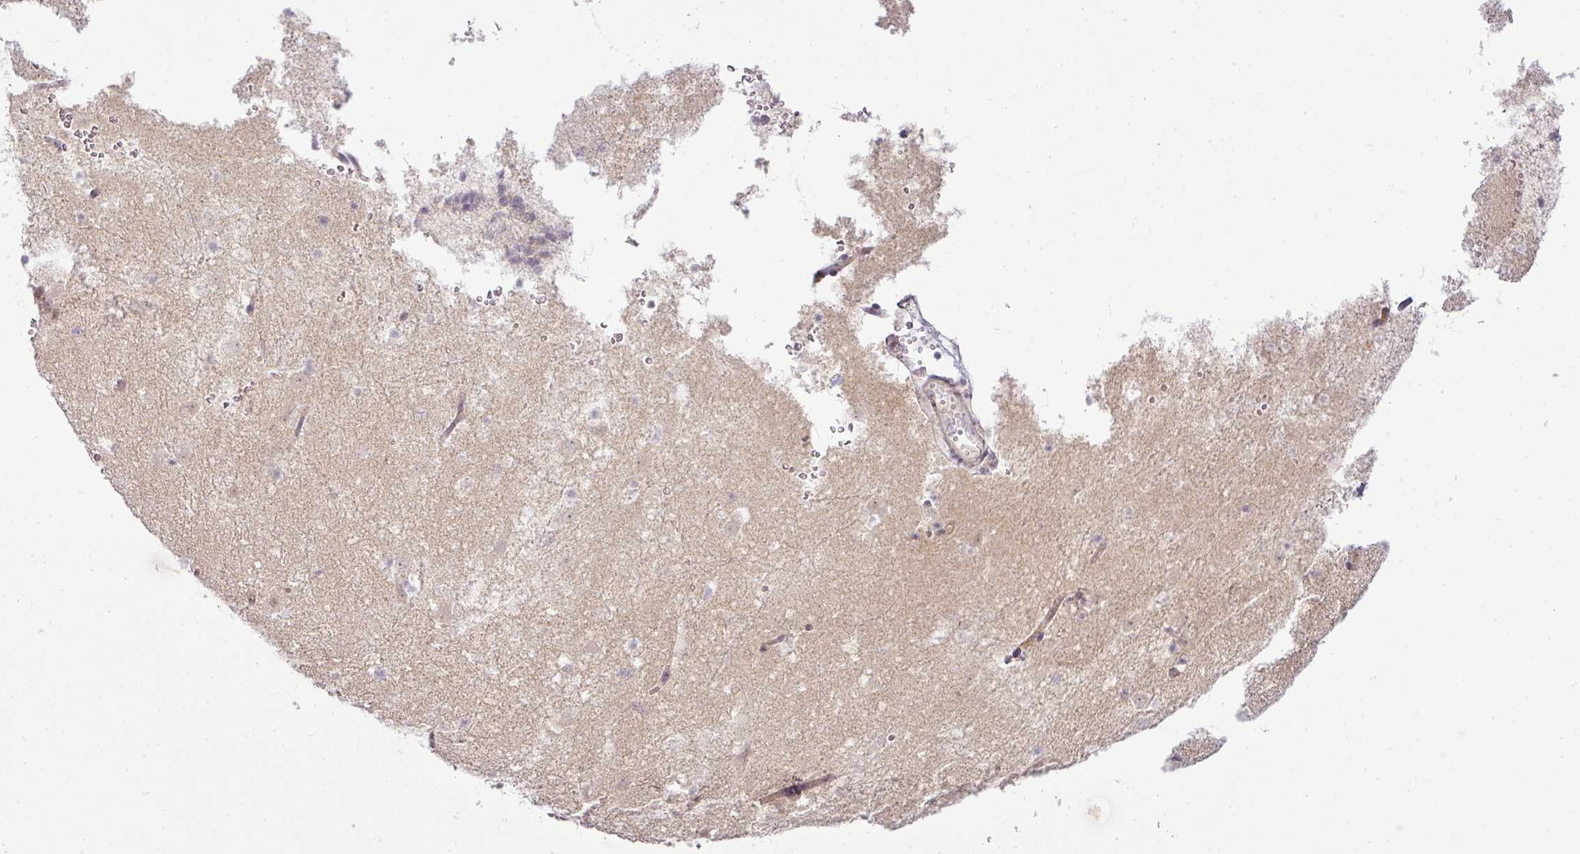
{"staining": {"intensity": "weak", "quantity": "<25%", "location": "nuclear"}, "tissue": "caudate", "cell_type": "Glial cells", "image_type": "normal", "snomed": [{"axis": "morphology", "description": "Normal tissue, NOS"}, {"axis": "topography", "description": "Lateral ventricle wall"}], "caption": "An immunohistochemistry photomicrograph of benign caudate is shown. There is no staining in glial cells of caudate.", "gene": "LY75", "patient": {"sex": "male", "age": 37}}